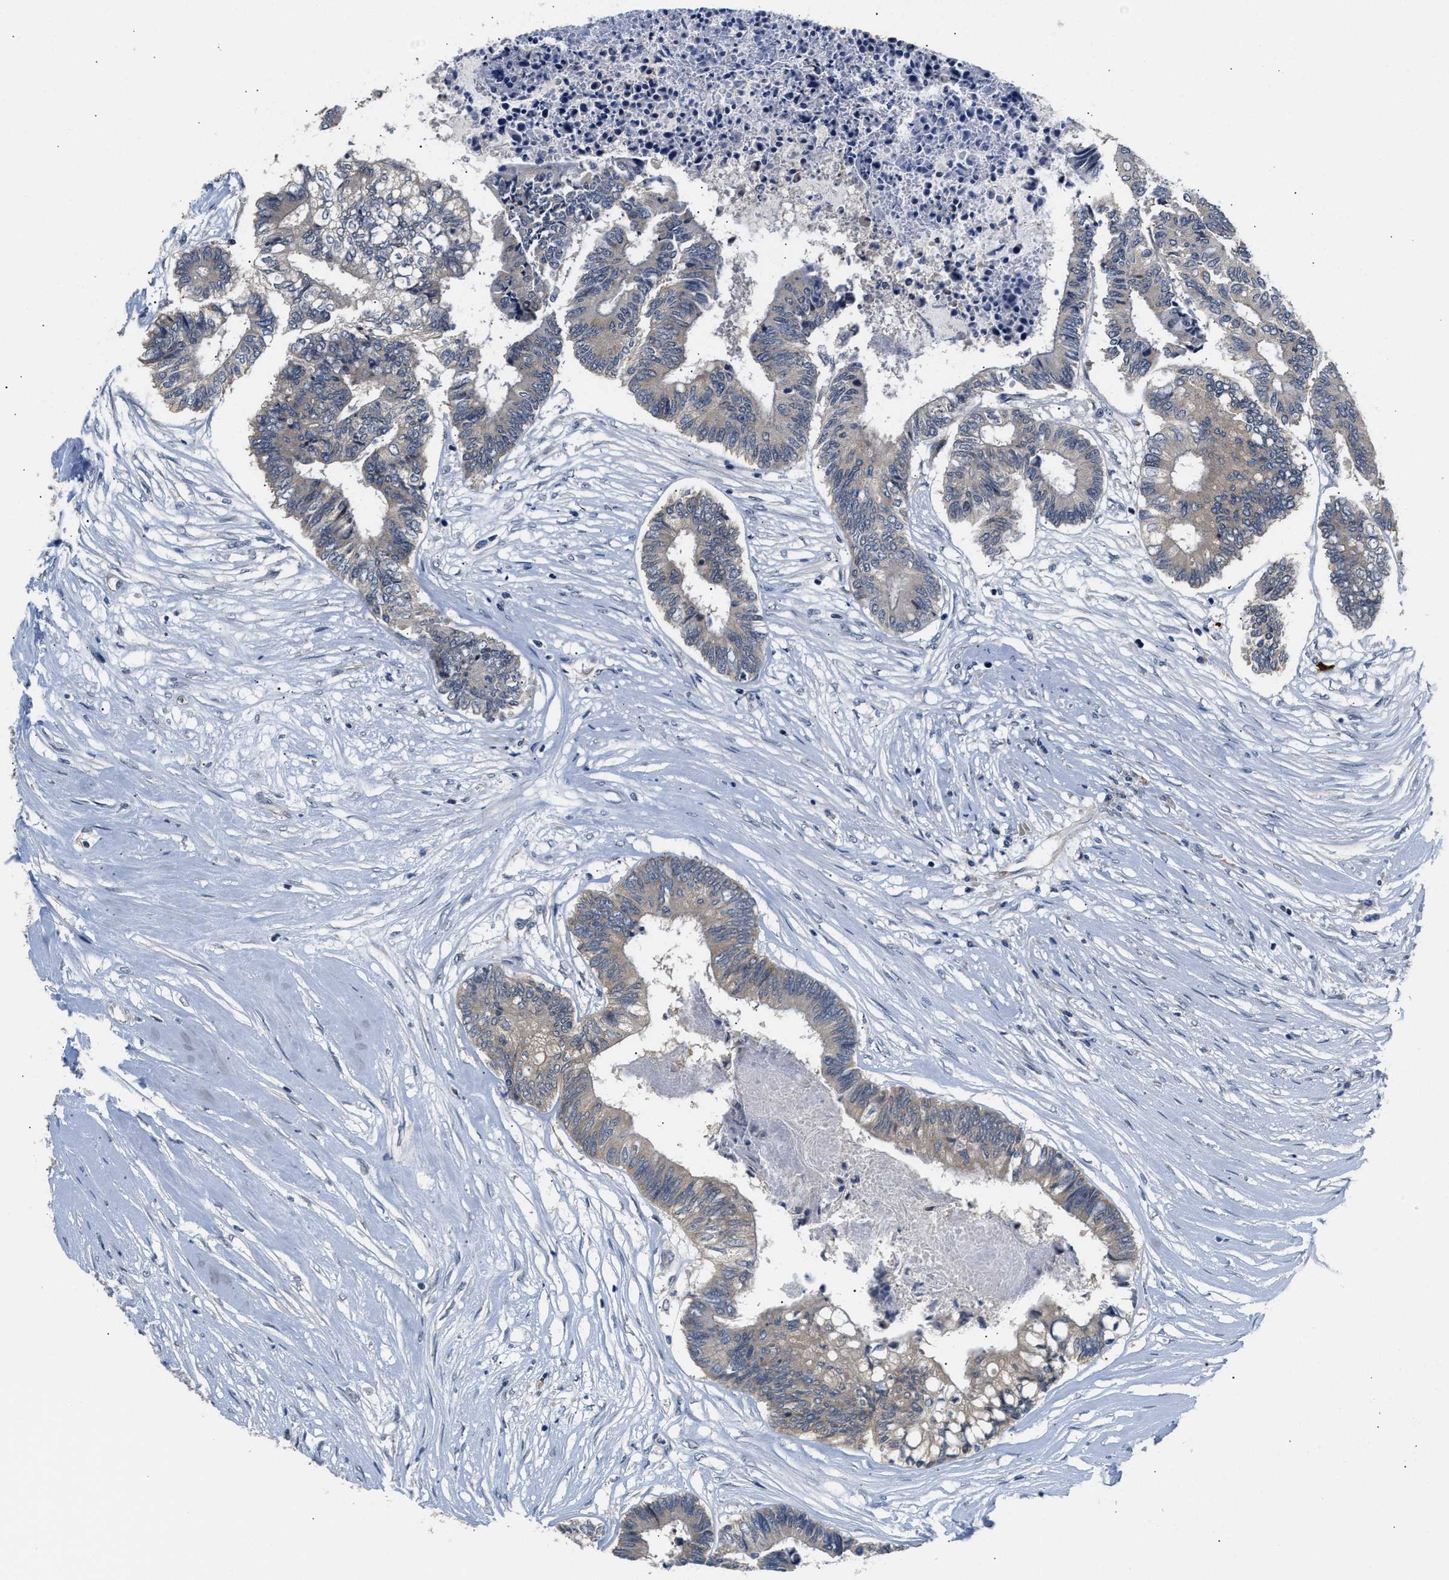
{"staining": {"intensity": "weak", "quantity": "25%-75%", "location": "cytoplasmic/membranous"}, "tissue": "colorectal cancer", "cell_type": "Tumor cells", "image_type": "cancer", "snomed": [{"axis": "morphology", "description": "Adenocarcinoma, NOS"}, {"axis": "topography", "description": "Rectum"}], "caption": "Colorectal cancer (adenocarcinoma) stained with a brown dye exhibits weak cytoplasmic/membranous positive staining in approximately 25%-75% of tumor cells.", "gene": "PPM1H", "patient": {"sex": "male", "age": 63}}